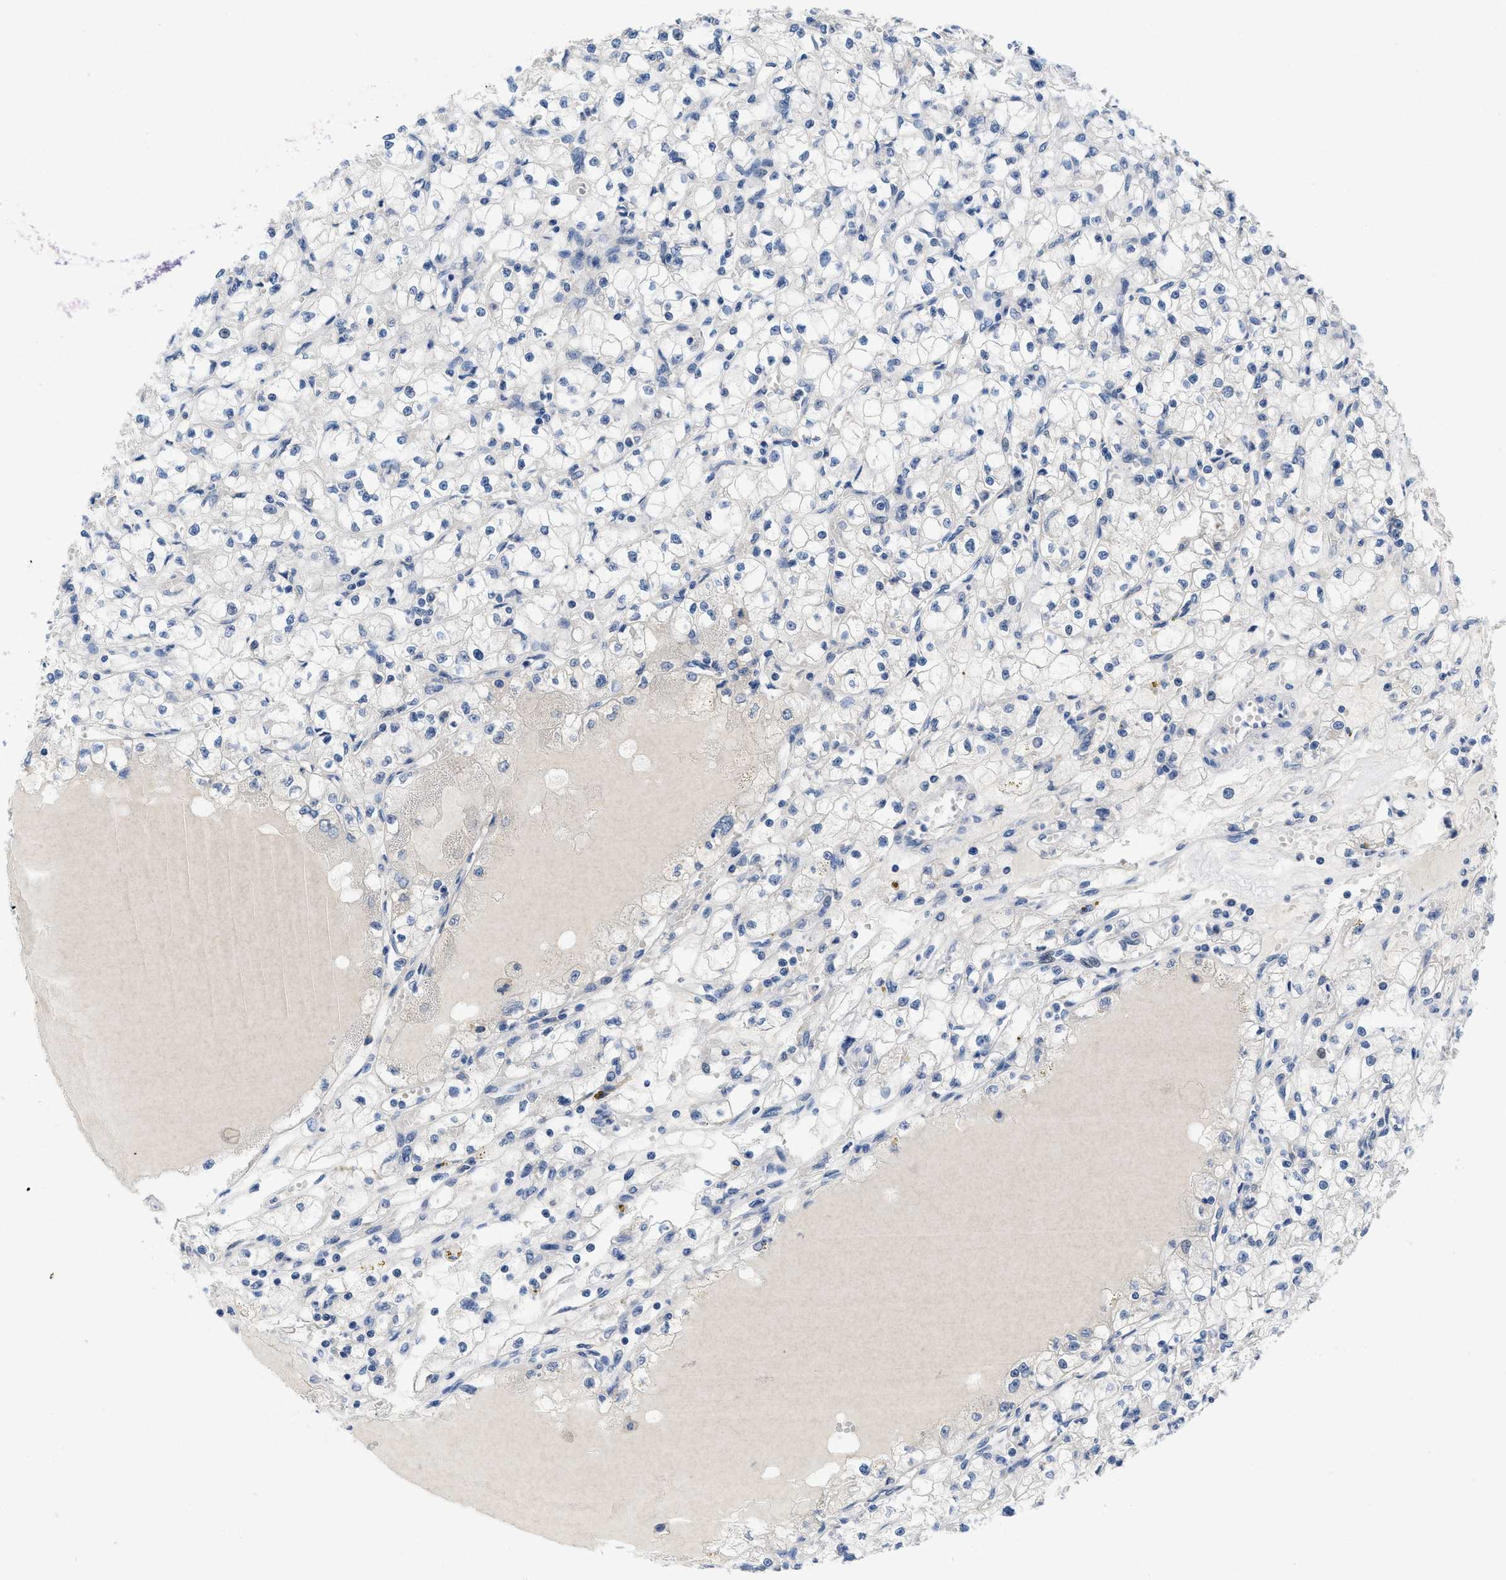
{"staining": {"intensity": "negative", "quantity": "none", "location": "none"}, "tissue": "renal cancer", "cell_type": "Tumor cells", "image_type": "cancer", "snomed": [{"axis": "morphology", "description": "Adenocarcinoma, NOS"}, {"axis": "topography", "description": "Kidney"}], "caption": "Tumor cells are negative for protein expression in human renal adenocarcinoma. Brightfield microscopy of IHC stained with DAB (brown) and hematoxylin (blue), captured at high magnification.", "gene": "PYY", "patient": {"sex": "male", "age": 56}}